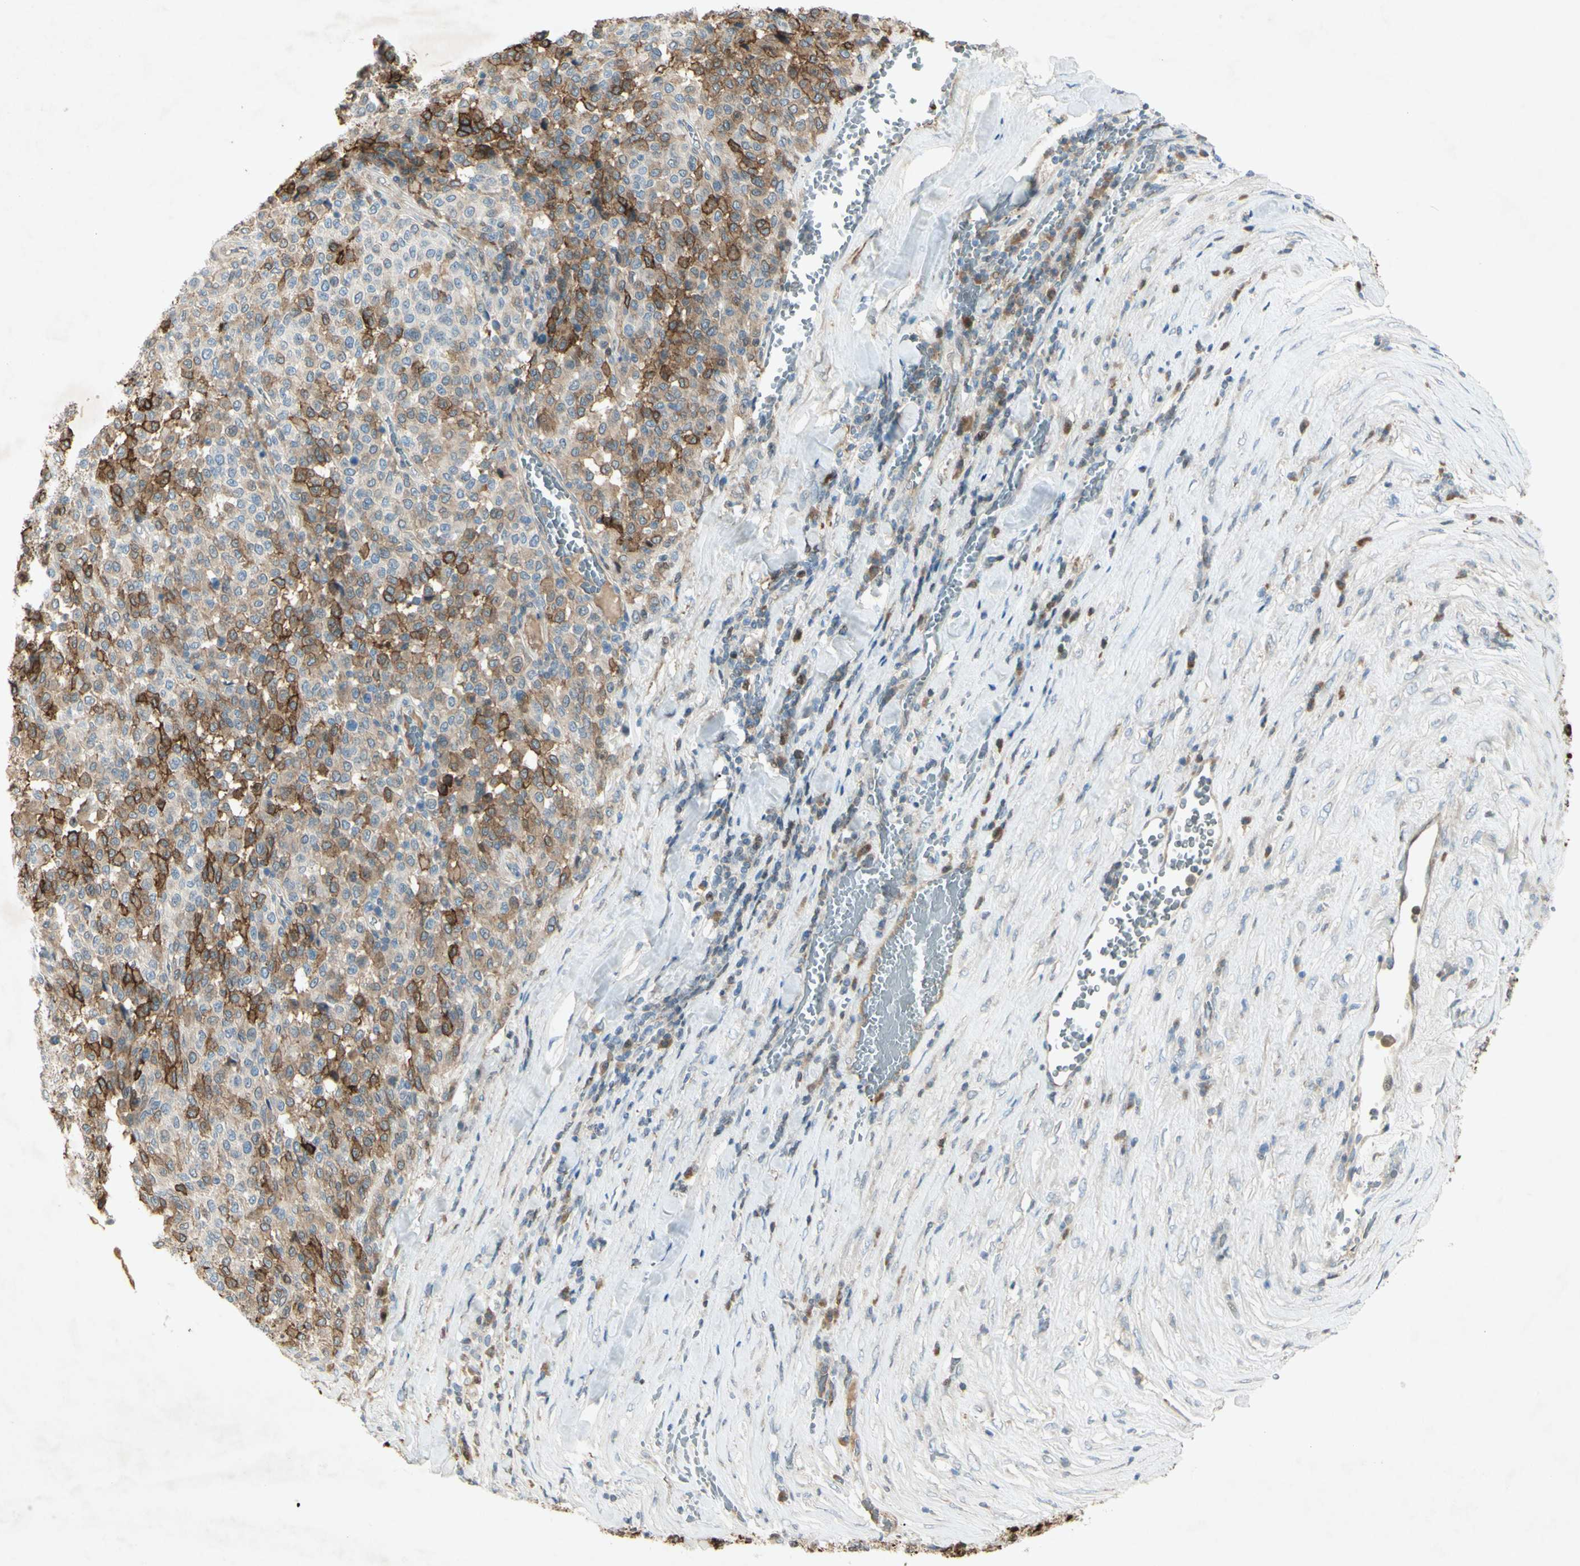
{"staining": {"intensity": "strong", "quantity": "25%-75%", "location": "cytoplasmic/membranous"}, "tissue": "melanoma", "cell_type": "Tumor cells", "image_type": "cancer", "snomed": [{"axis": "morphology", "description": "Malignant melanoma, Metastatic site"}, {"axis": "topography", "description": "Pancreas"}], "caption": "The immunohistochemical stain labels strong cytoplasmic/membranous staining in tumor cells of malignant melanoma (metastatic site) tissue. Nuclei are stained in blue.", "gene": "C1orf159", "patient": {"sex": "female", "age": 30}}